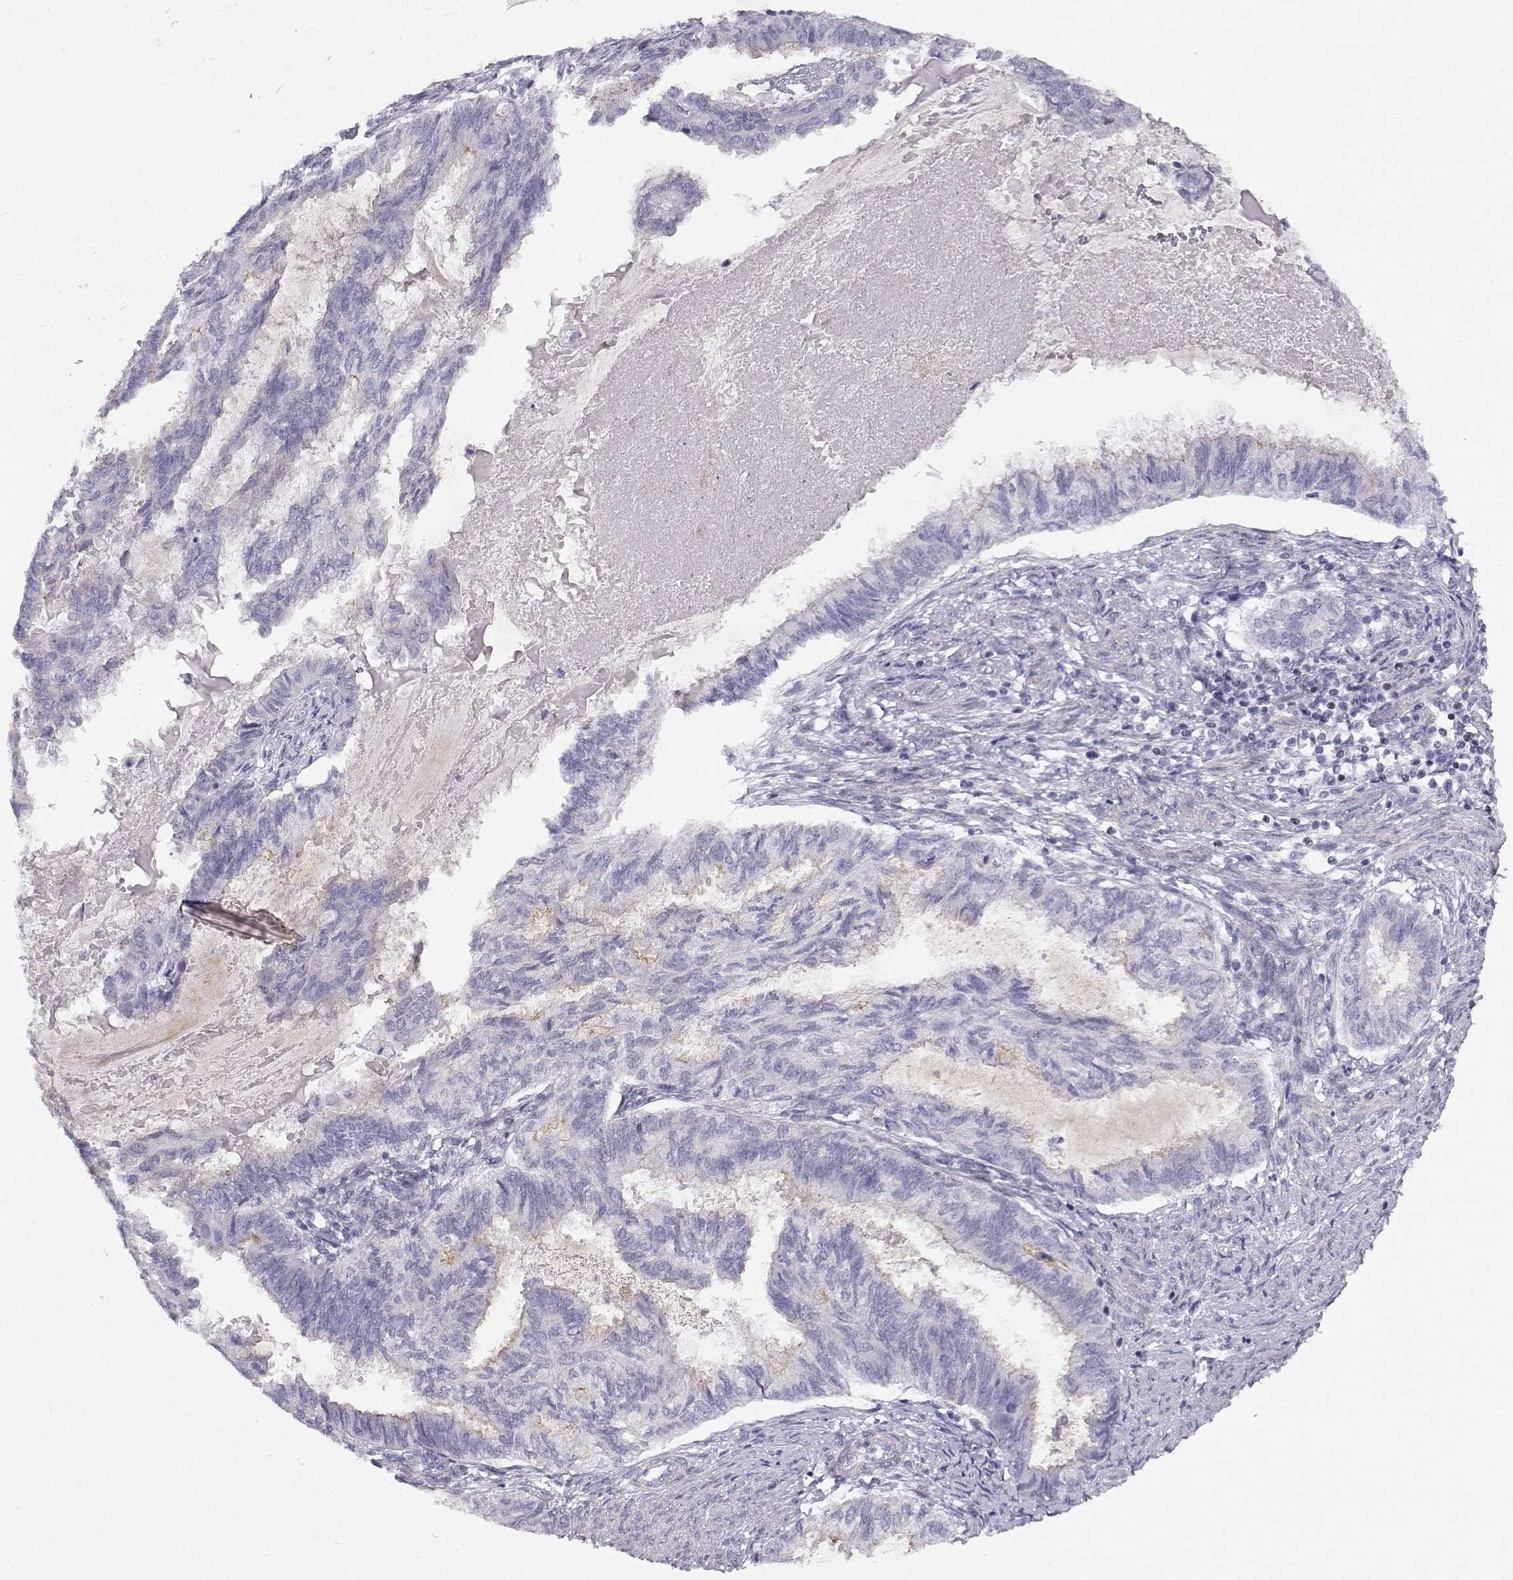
{"staining": {"intensity": "moderate", "quantity": "<25%", "location": "cytoplasmic/membranous"}, "tissue": "endometrial cancer", "cell_type": "Tumor cells", "image_type": "cancer", "snomed": [{"axis": "morphology", "description": "Adenocarcinoma, NOS"}, {"axis": "topography", "description": "Endometrium"}], "caption": "Endometrial adenocarcinoma stained with a protein marker shows moderate staining in tumor cells.", "gene": "CRX", "patient": {"sex": "female", "age": 86}}